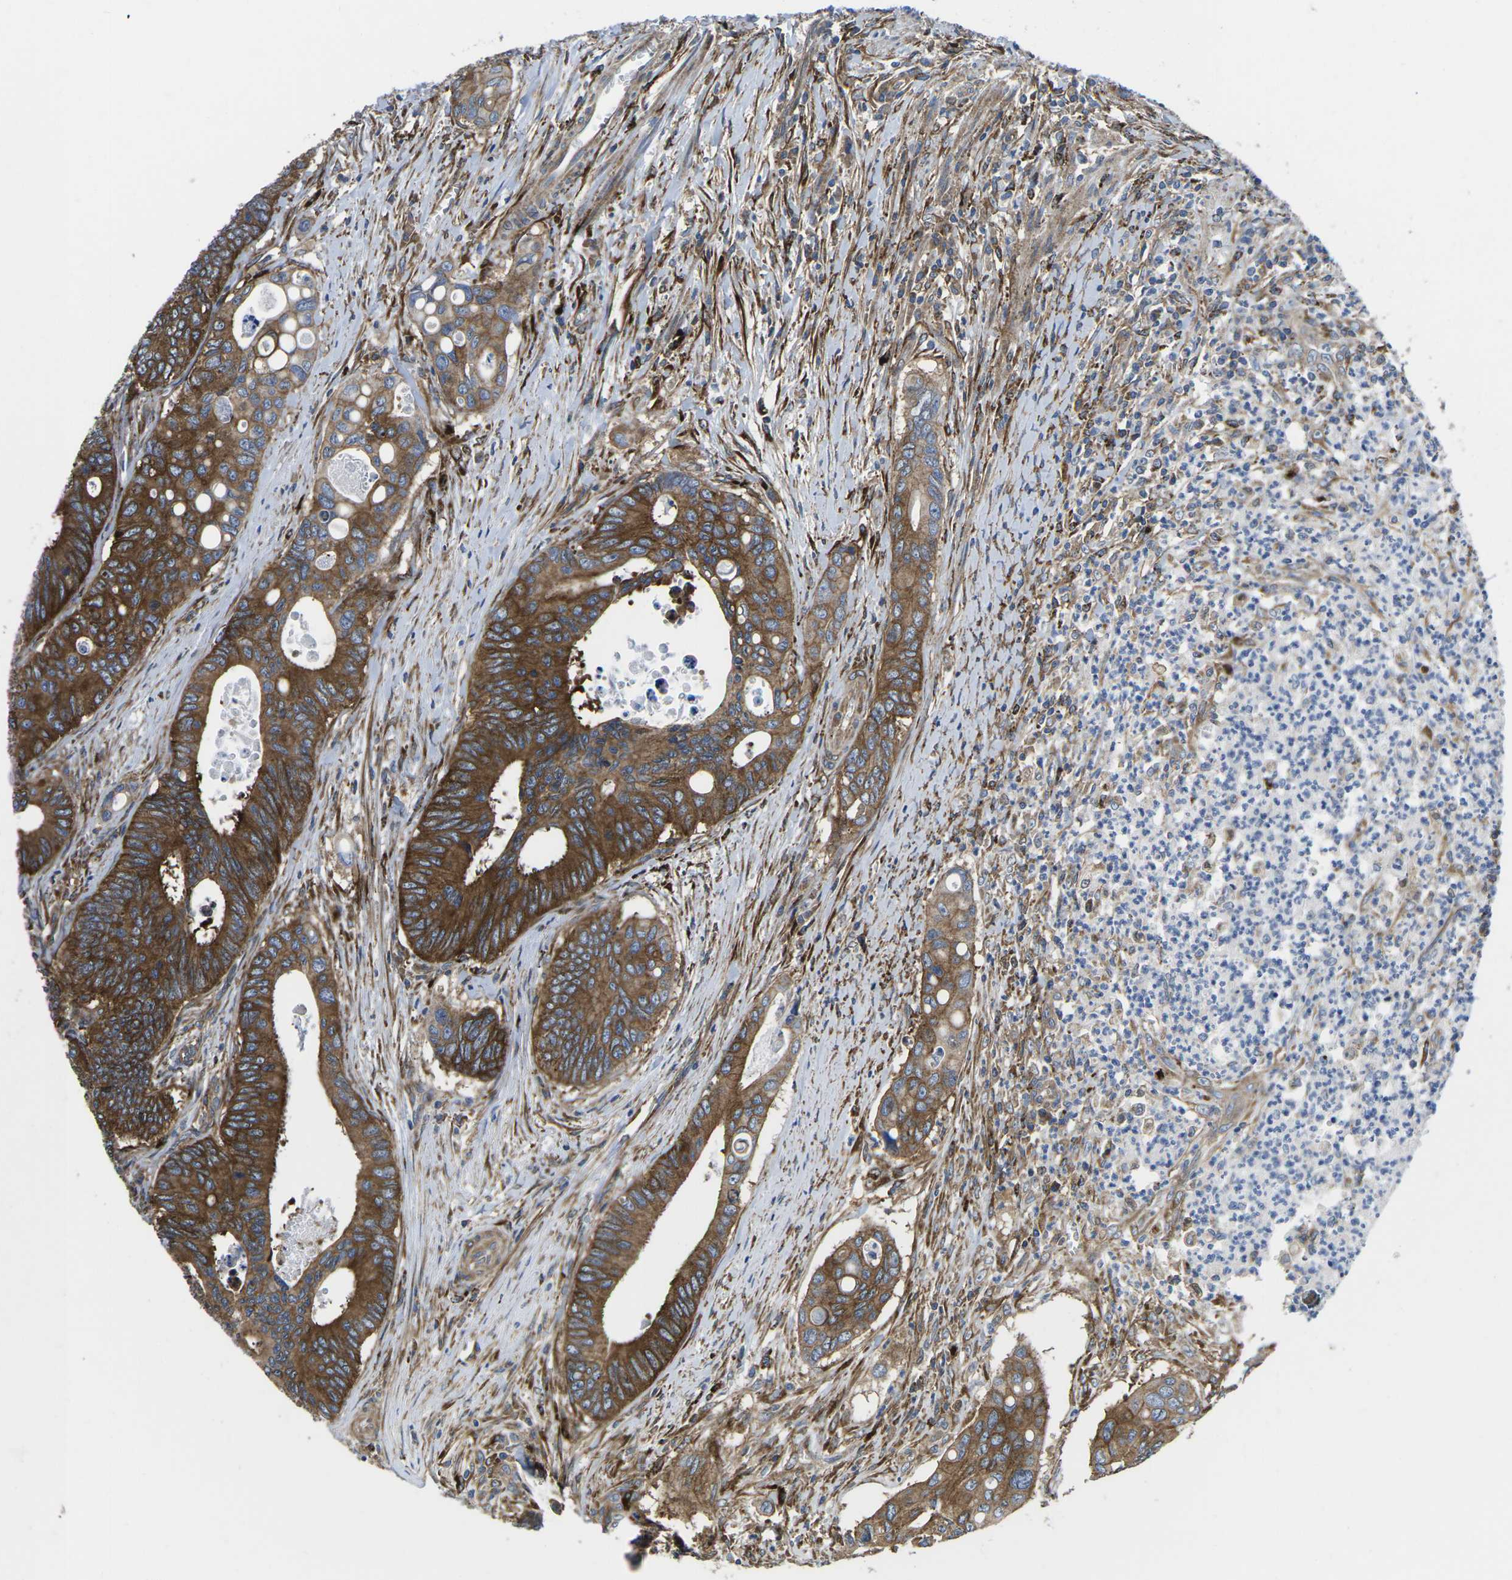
{"staining": {"intensity": "strong", "quantity": ">75%", "location": "cytoplasmic/membranous"}, "tissue": "colorectal cancer", "cell_type": "Tumor cells", "image_type": "cancer", "snomed": [{"axis": "morphology", "description": "Inflammation, NOS"}, {"axis": "morphology", "description": "Adenocarcinoma, NOS"}, {"axis": "topography", "description": "Colon"}], "caption": "Immunohistochemistry (DAB) staining of human colorectal cancer displays strong cytoplasmic/membranous protein positivity in approximately >75% of tumor cells. Nuclei are stained in blue.", "gene": "DLG1", "patient": {"sex": "male", "age": 72}}